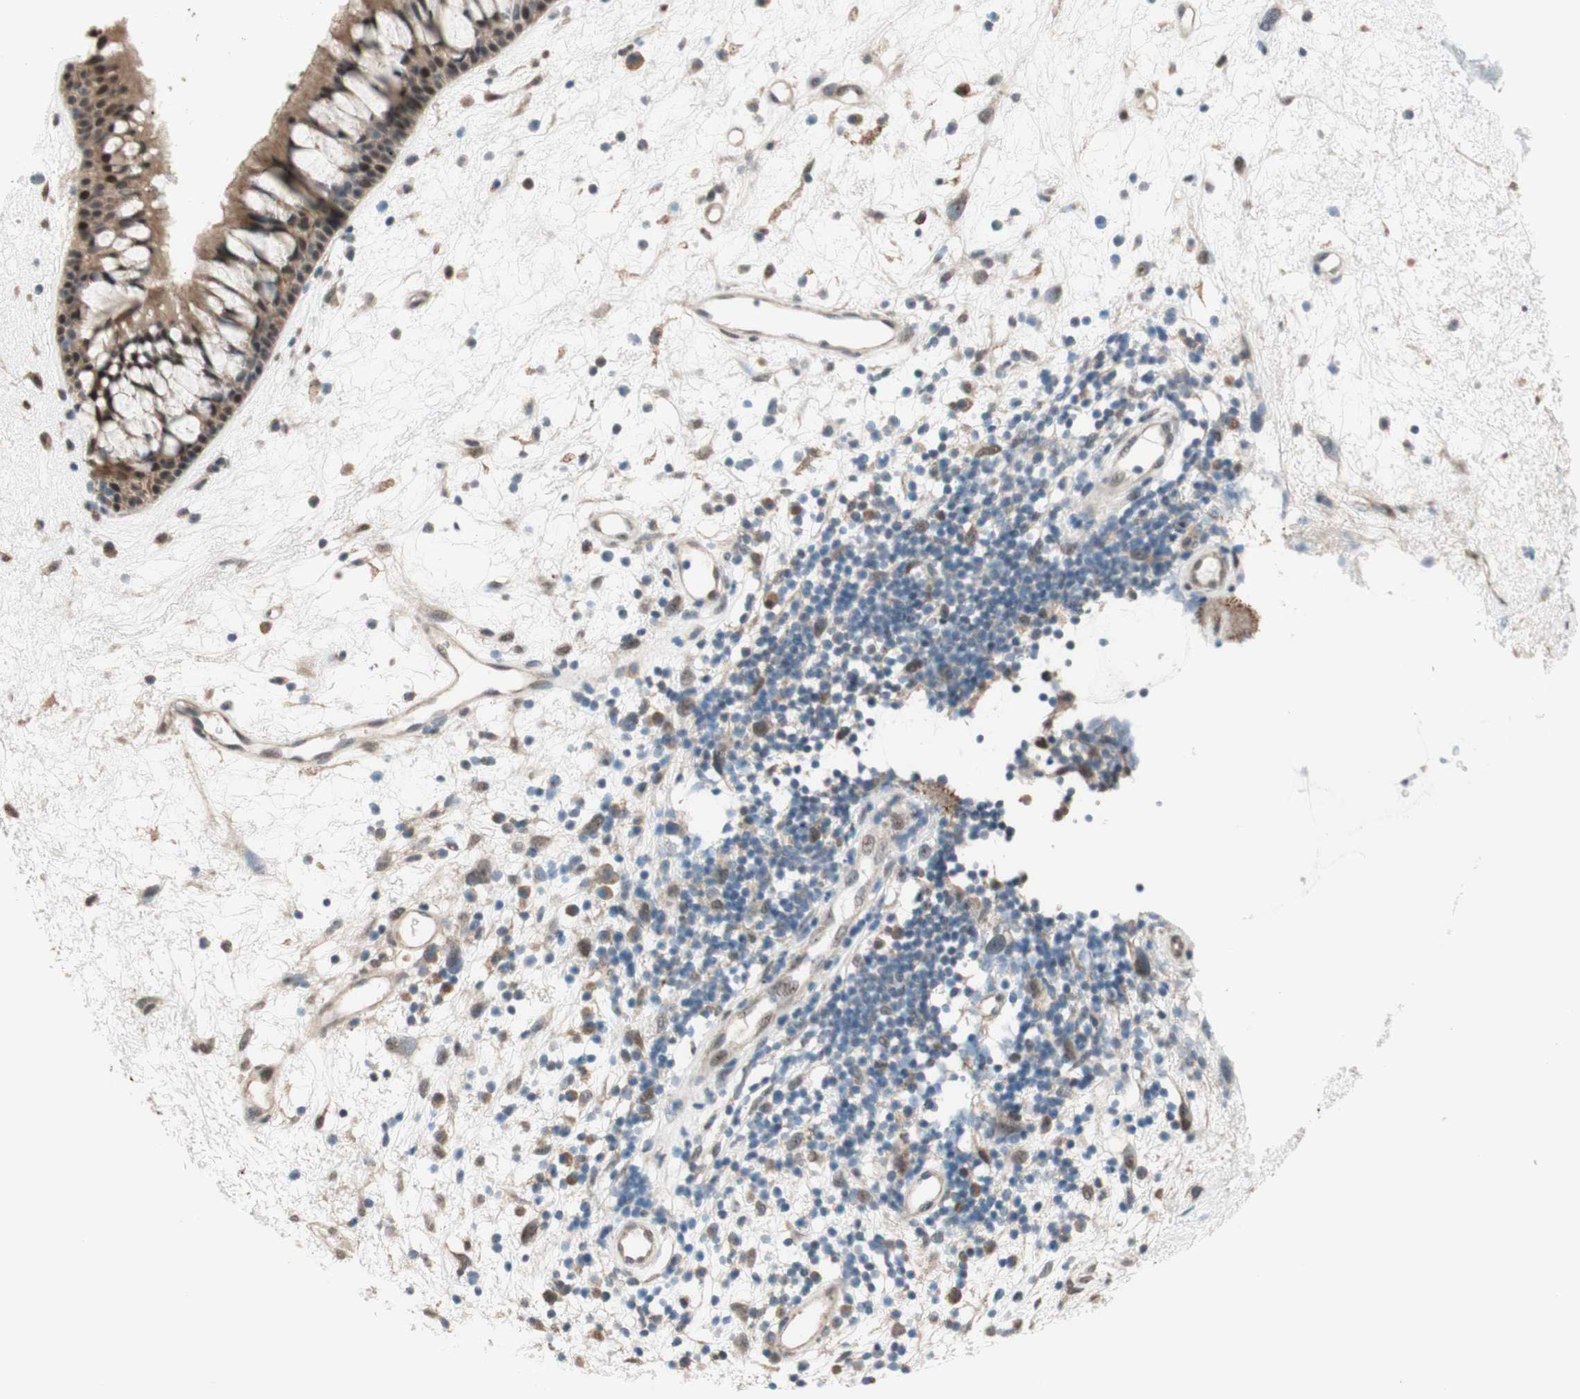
{"staining": {"intensity": "strong", "quantity": ">75%", "location": "cytoplasmic/membranous,nuclear"}, "tissue": "nasopharynx", "cell_type": "Respiratory epithelial cells", "image_type": "normal", "snomed": [{"axis": "morphology", "description": "Normal tissue, NOS"}, {"axis": "morphology", "description": "Inflammation, NOS"}, {"axis": "topography", "description": "Nasopharynx"}], "caption": "Protein expression analysis of normal human nasopharynx reveals strong cytoplasmic/membranous,nuclear expression in approximately >75% of respiratory epithelial cells. The protein is stained brown, and the nuclei are stained in blue (DAB IHC with brightfield microscopy, high magnification).", "gene": "CCNC", "patient": {"sex": "male", "age": 48}}